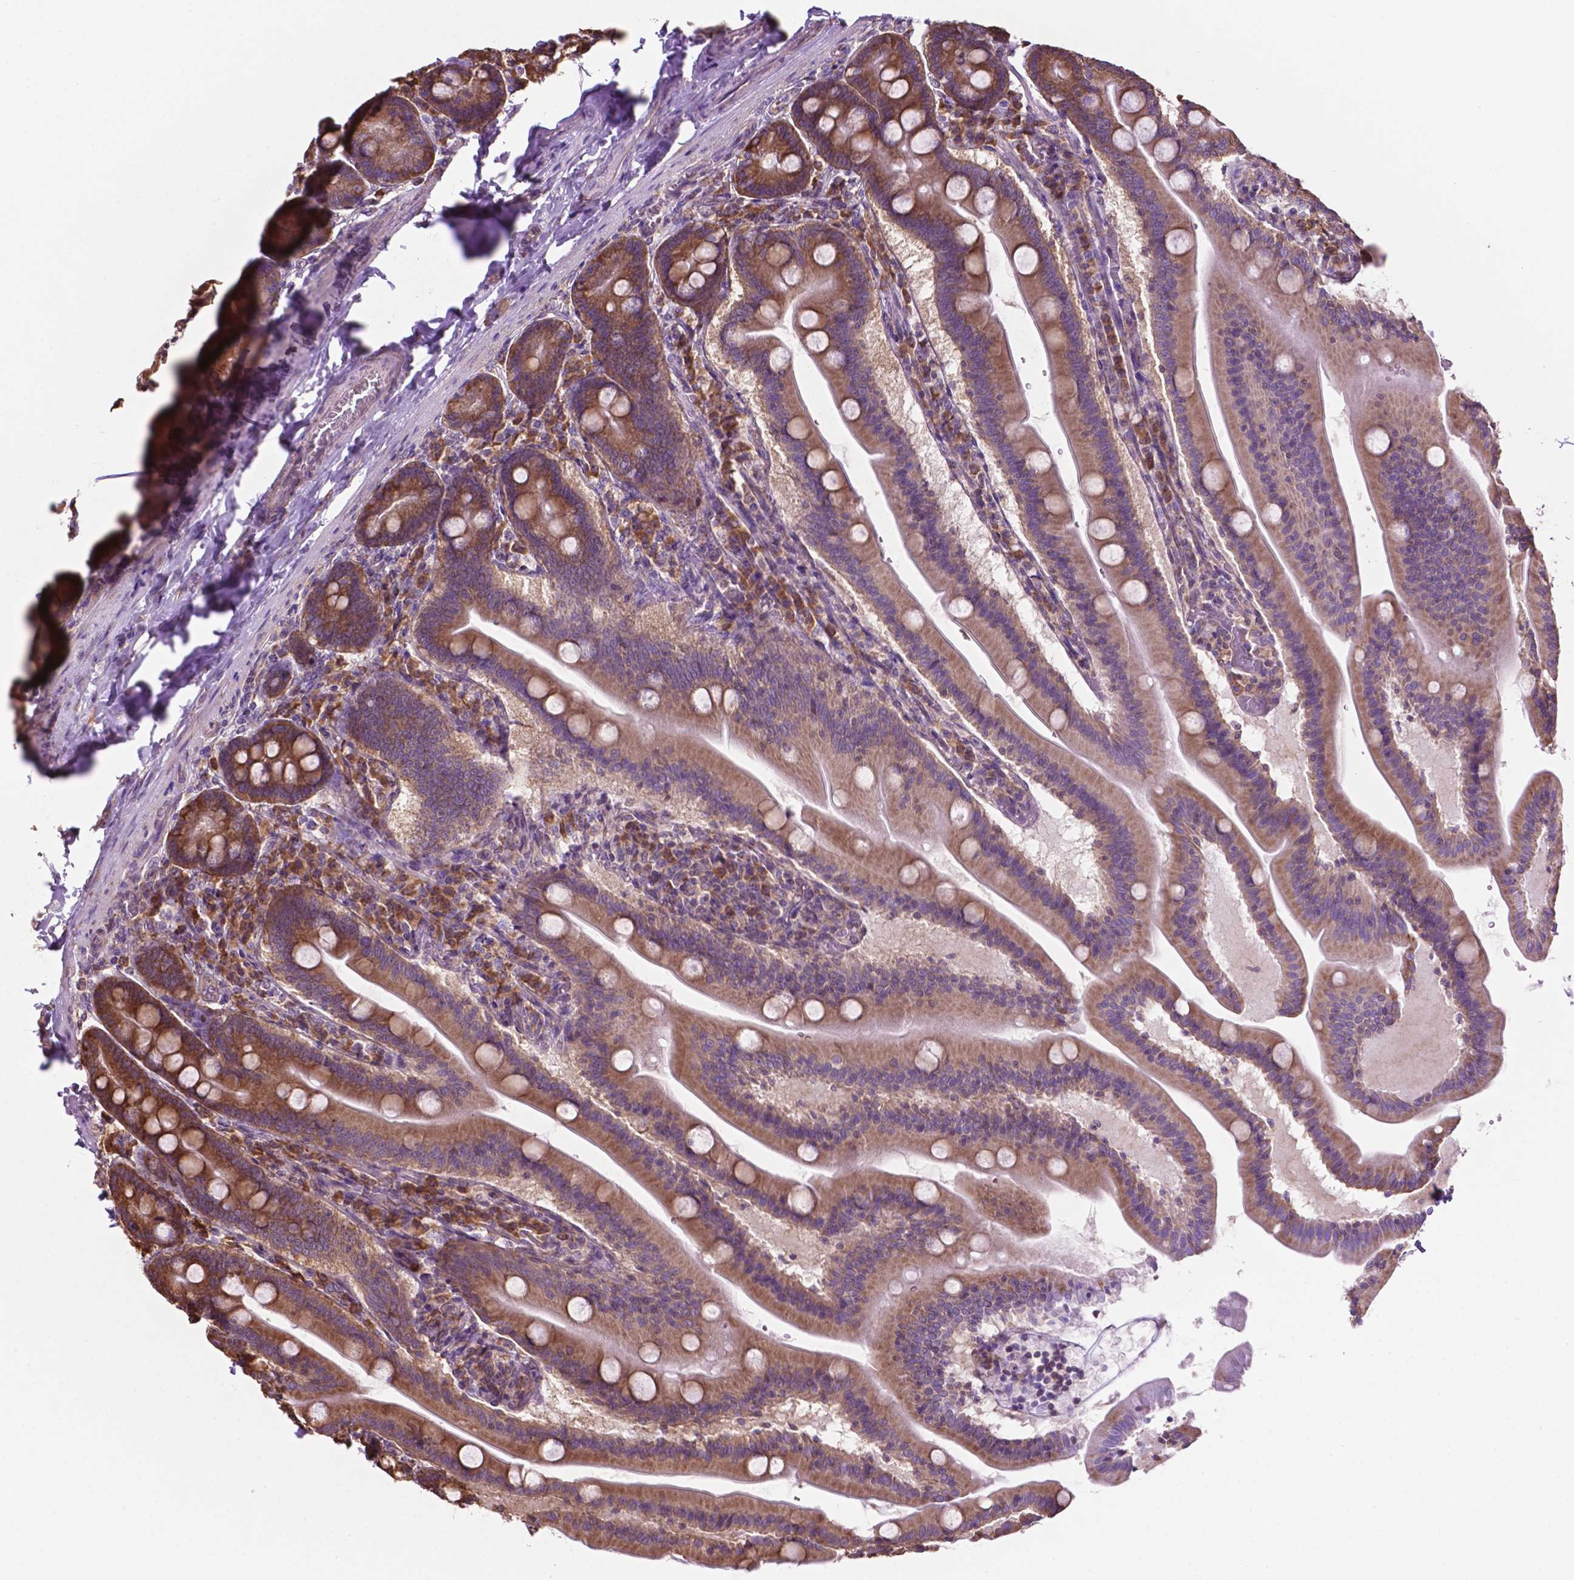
{"staining": {"intensity": "strong", "quantity": ">75%", "location": "cytoplasmic/membranous"}, "tissue": "small intestine", "cell_type": "Glandular cells", "image_type": "normal", "snomed": [{"axis": "morphology", "description": "Normal tissue, NOS"}, {"axis": "topography", "description": "Small intestine"}], "caption": "Strong cytoplasmic/membranous protein expression is present in approximately >75% of glandular cells in small intestine.", "gene": "RPL29", "patient": {"sex": "male", "age": 37}}